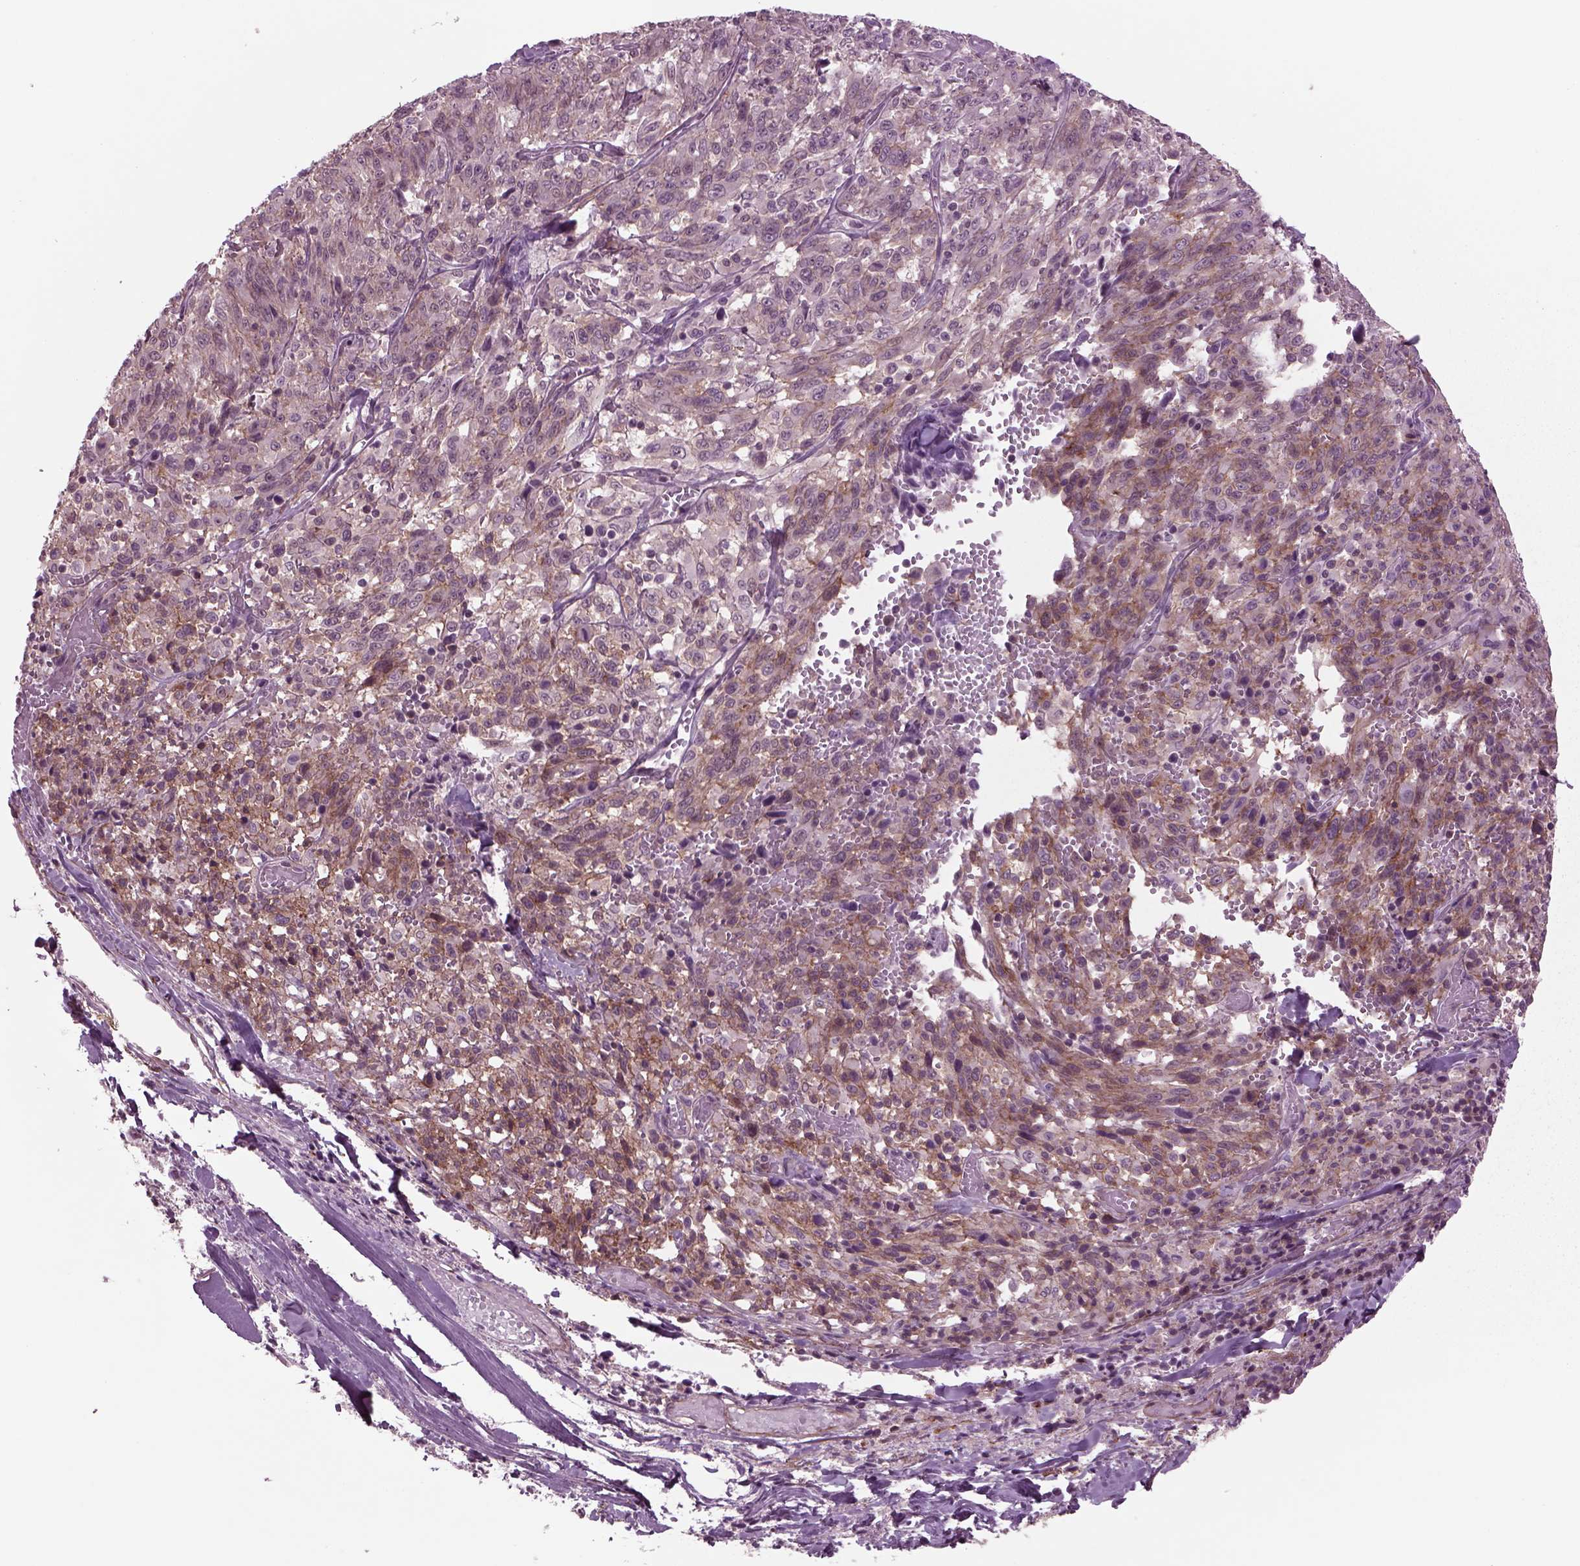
{"staining": {"intensity": "moderate", "quantity": "<25%", "location": "cytoplasmic/membranous"}, "tissue": "melanoma", "cell_type": "Tumor cells", "image_type": "cancer", "snomed": [{"axis": "morphology", "description": "Malignant melanoma, NOS"}, {"axis": "topography", "description": "Skin"}], "caption": "Malignant melanoma was stained to show a protein in brown. There is low levels of moderate cytoplasmic/membranous staining in approximately <25% of tumor cells.", "gene": "ODF3", "patient": {"sex": "female", "age": 91}}